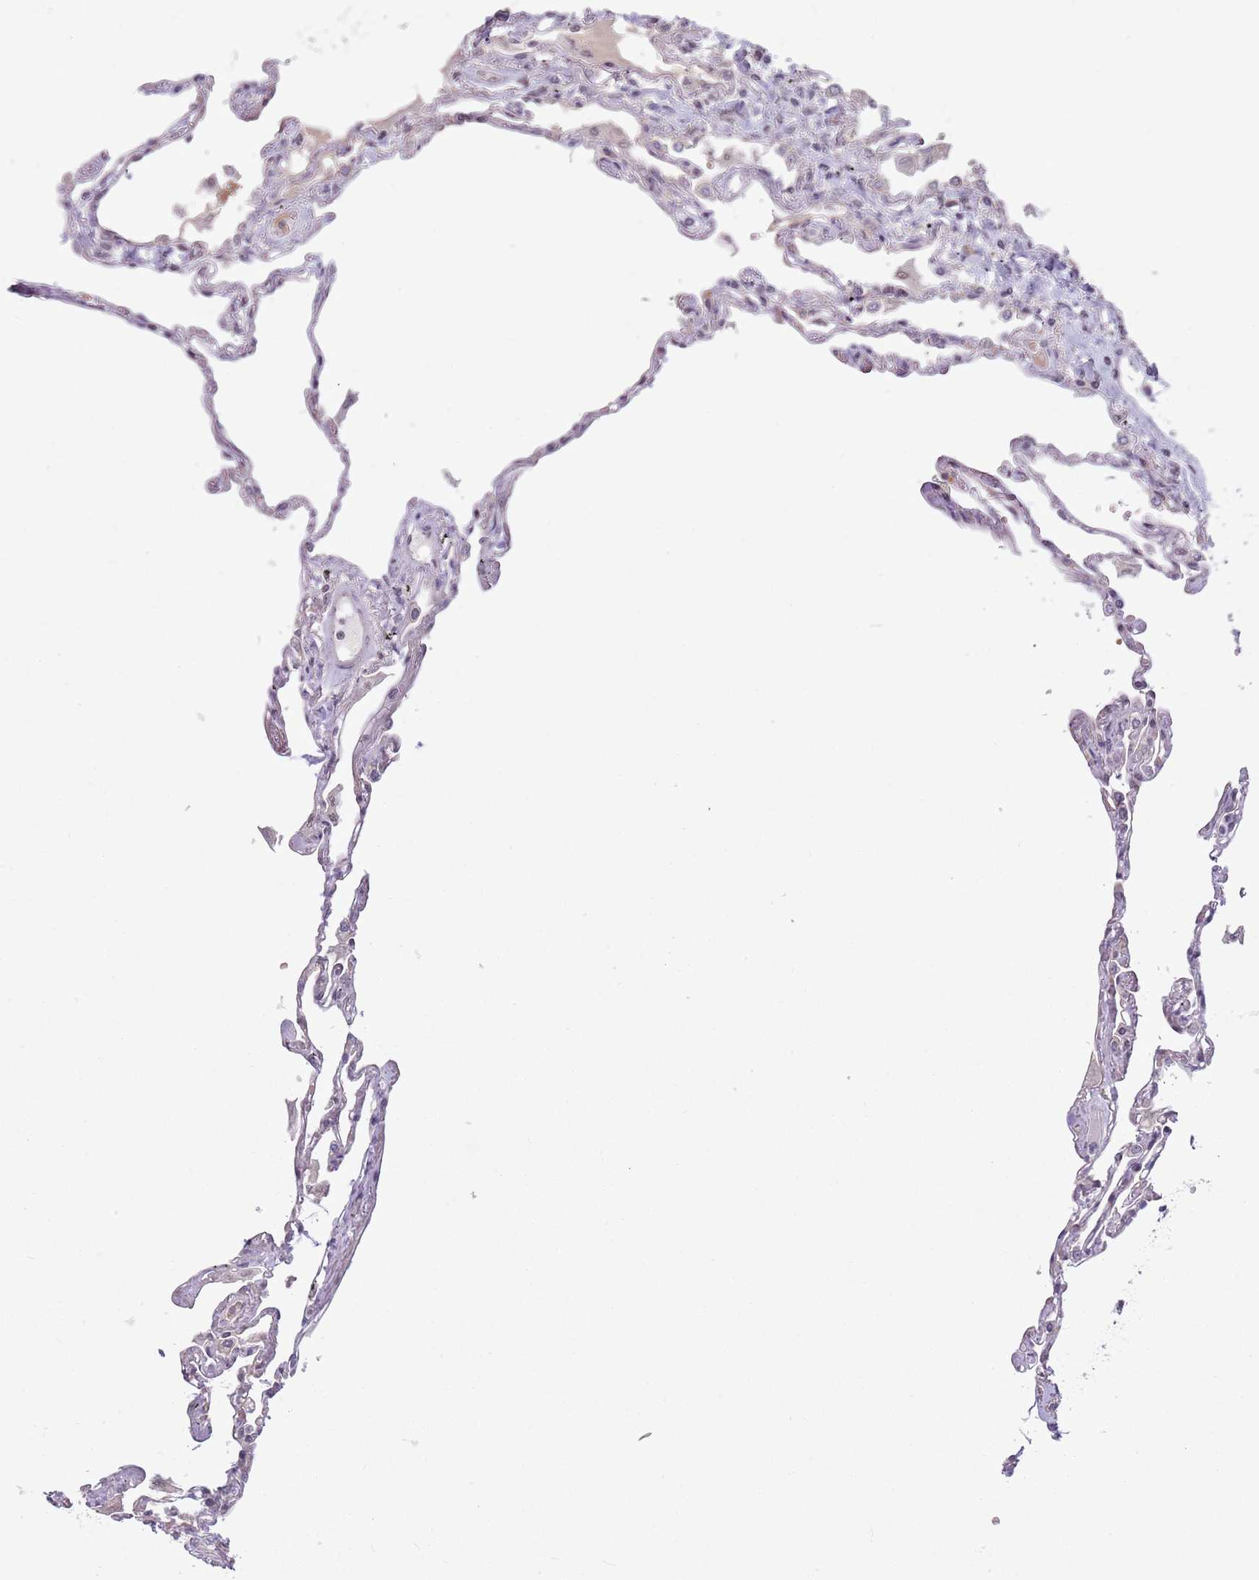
{"staining": {"intensity": "negative", "quantity": "none", "location": "none"}, "tissue": "lung", "cell_type": "Alveolar cells", "image_type": "normal", "snomed": [{"axis": "morphology", "description": "Normal tissue, NOS"}, {"axis": "topography", "description": "Lung"}], "caption": "A high-resolution photomicrograph shows IHC staining of benign lung, which reveals no significant positivity in alveolar cells.", "gene": "TM2D1", "patient": {"sex": "female", "age": 67}}